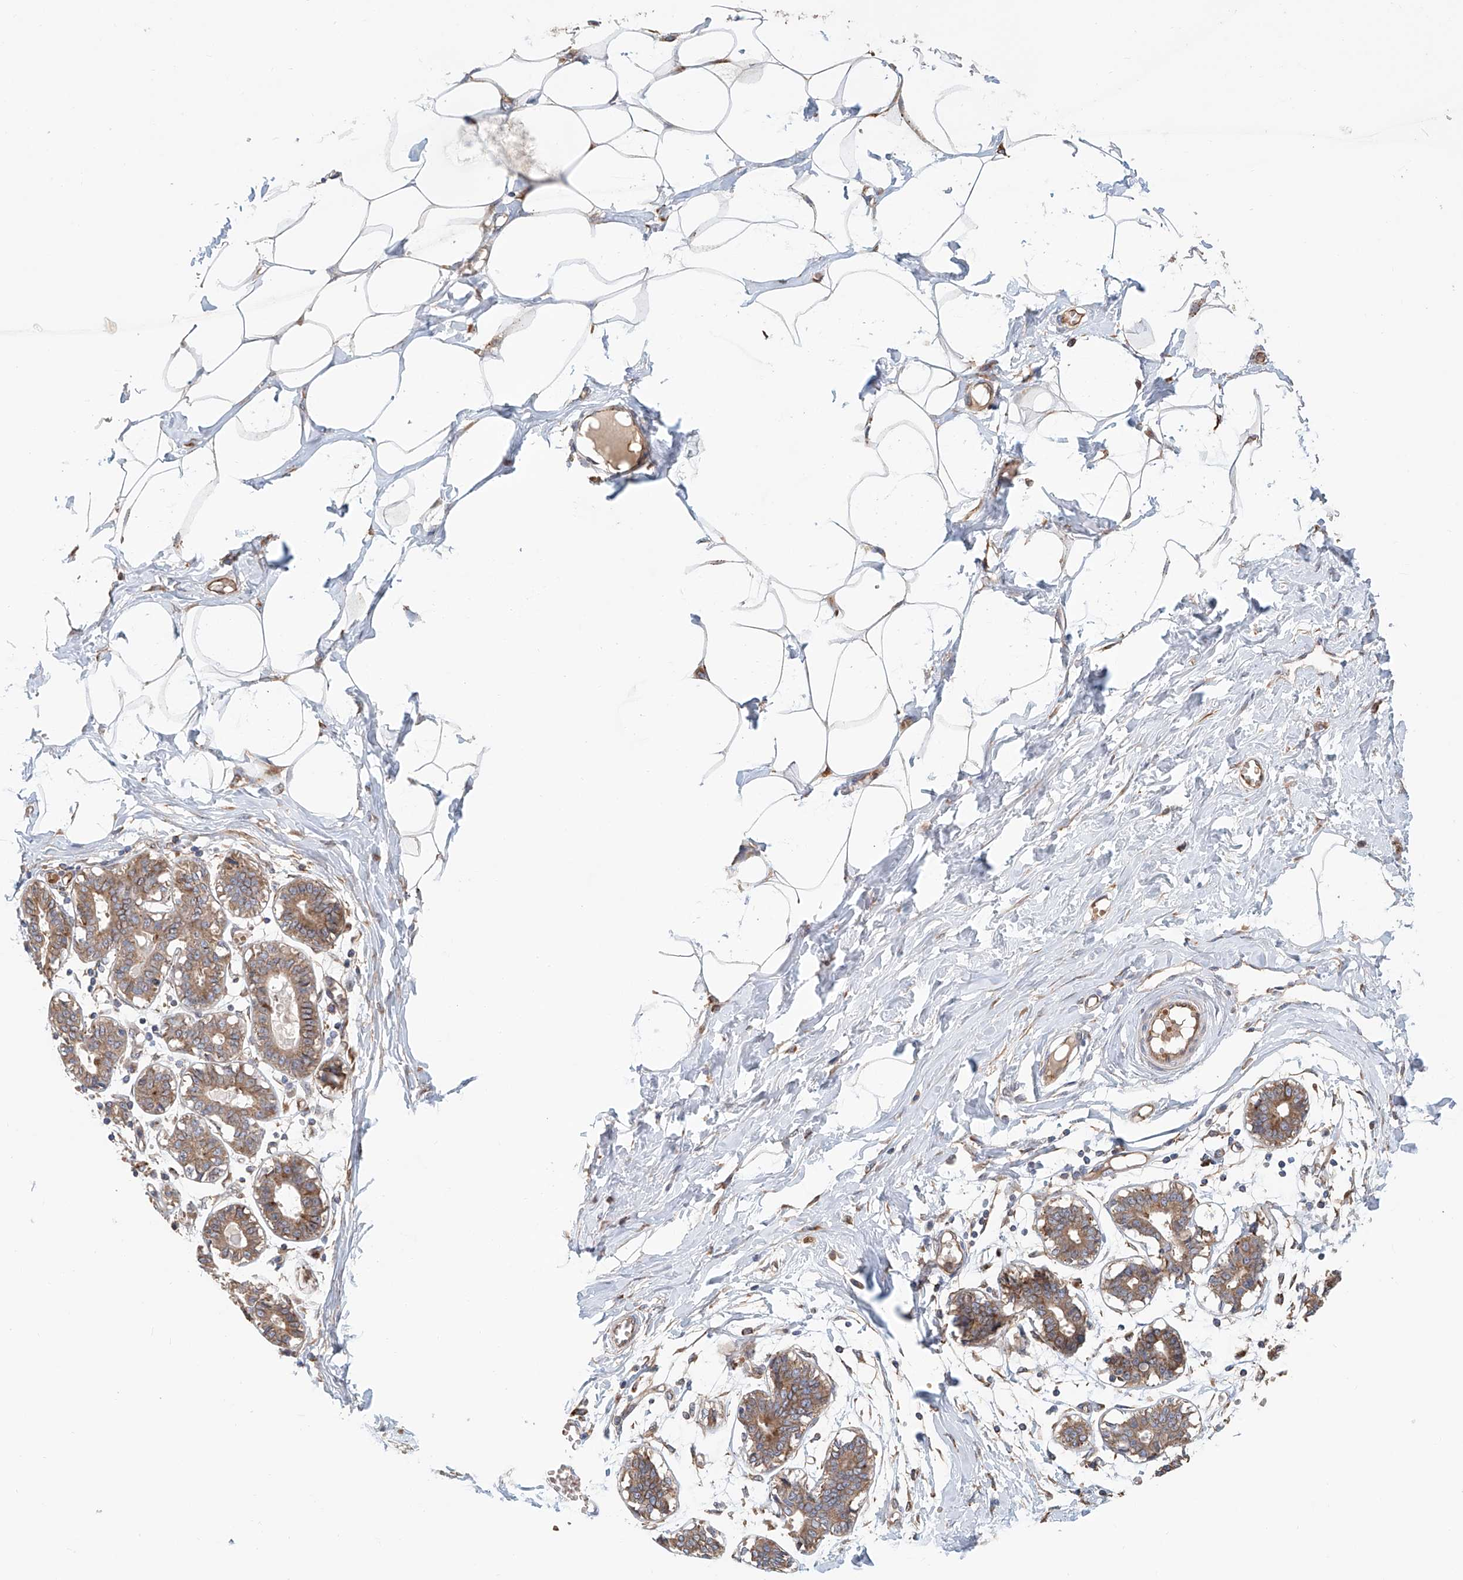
{"staining": {"intensity": "weak", "quantity": "25%-75%", "location": "cytoplasmic/membranous"}, "tissue": "breast", "cell_type": "Adipocytes", "image_type": "normal", "snomed": [{"axis": "morphology", "description": "Normal tissue, NOS"}, {"axis": "topography", "description": "Breast"}], "caption": "Weak cytoplasmic/membranous staining is identified in approximately 25%-75% of adipocytes in benign breast.", "gene": "HGSNAT", "patient": {"sex": "female", "age": 27}}